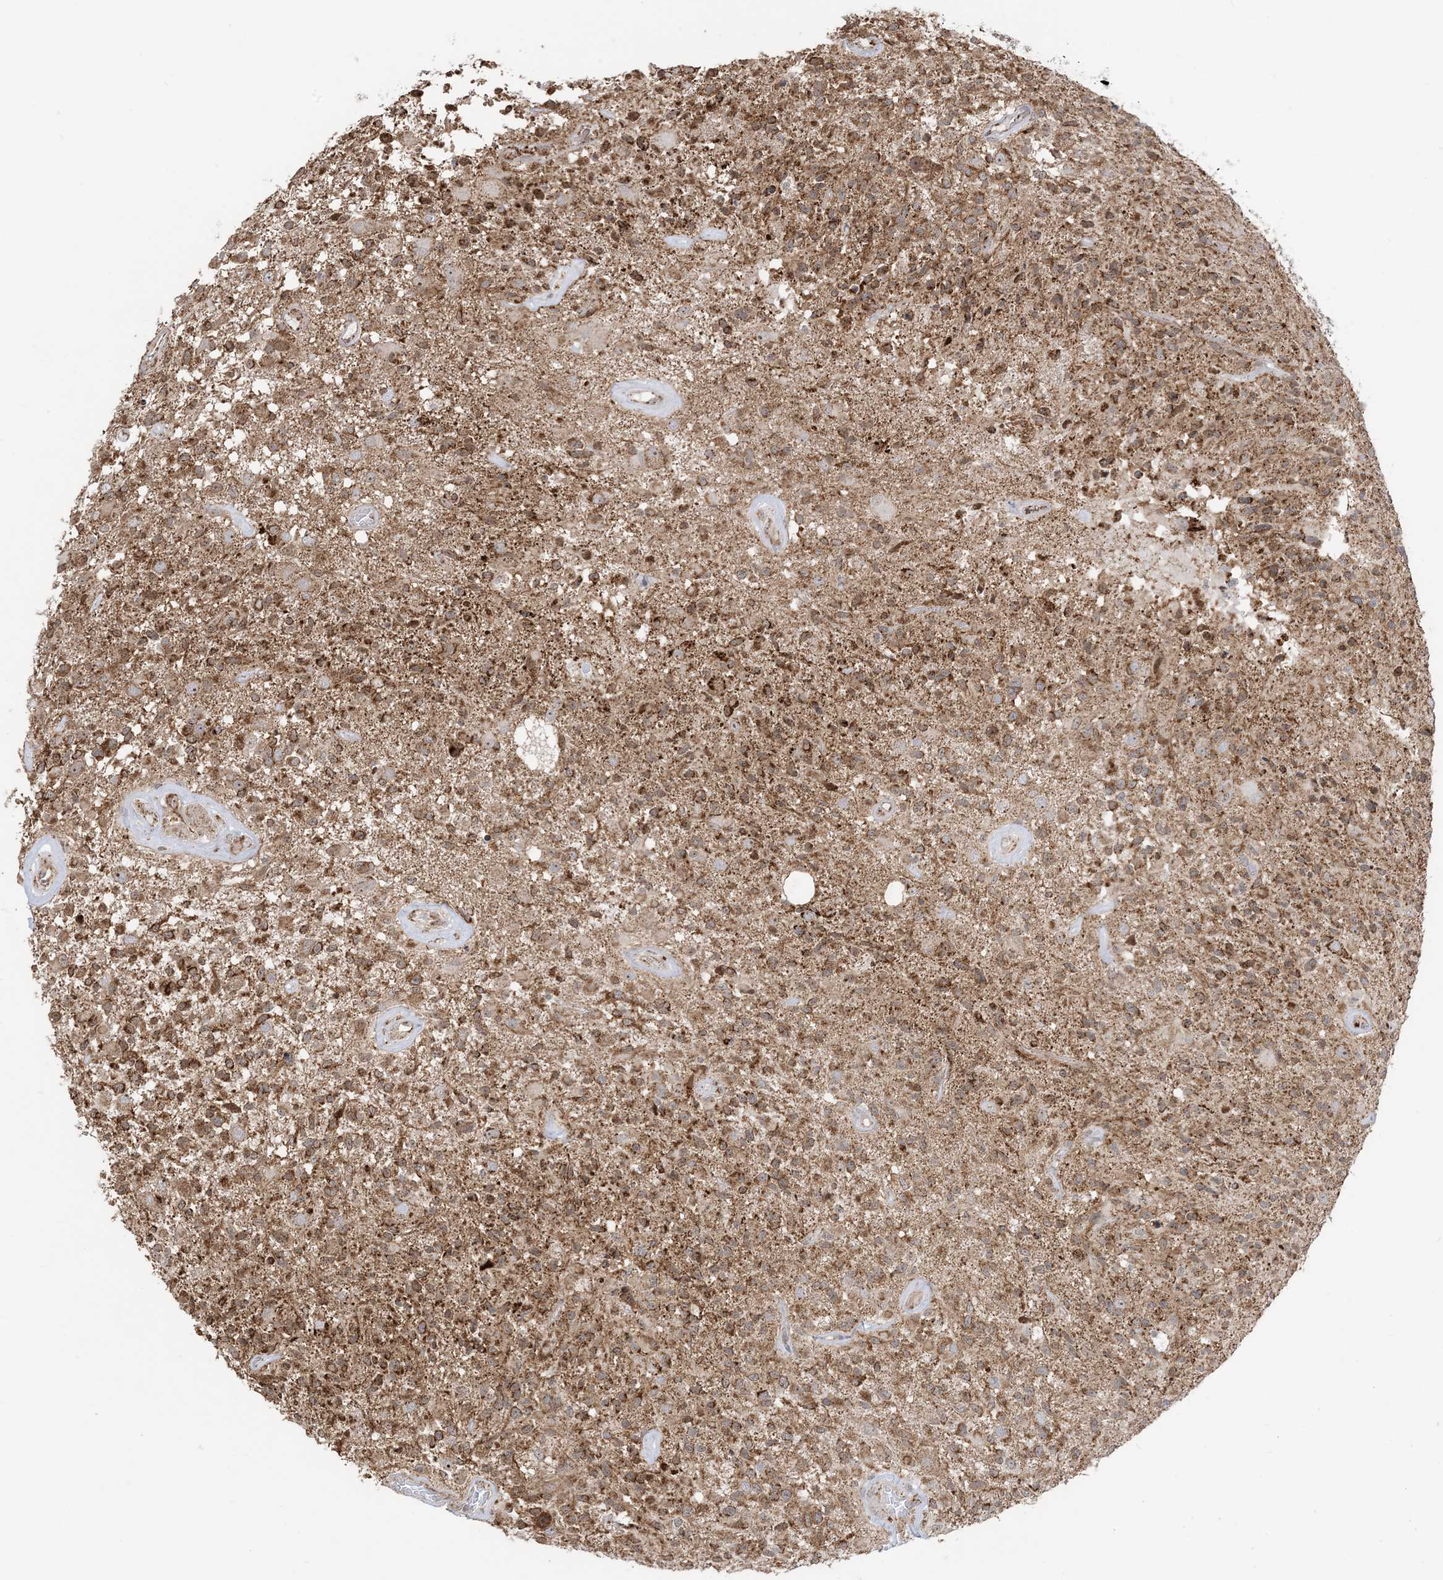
{"staining": {"intensity": "moderate", "quantity": ">75%", "location": "cytoplasmic/membranous"}, "tissue": "glioma", "cell_type": "Tumor cells", "image_type": "cancer", "snomed": [{"axis": "morphology", "description": "Glioma, malignant, High grade"}, {"axis": "morphology", "description": "Glioblastoma, NOS"}, {"axis": "topography", "description": "Brain"}], "caption": "Protein staining displays moderate cytoplasmic/membranous positivity in about >75% of tumor cells in glioma. (Brightfield microscopy of DAB IHC at high magnification).", "gene": "MAPKBP1", "patient": {"sex": "male", "age": 60}}